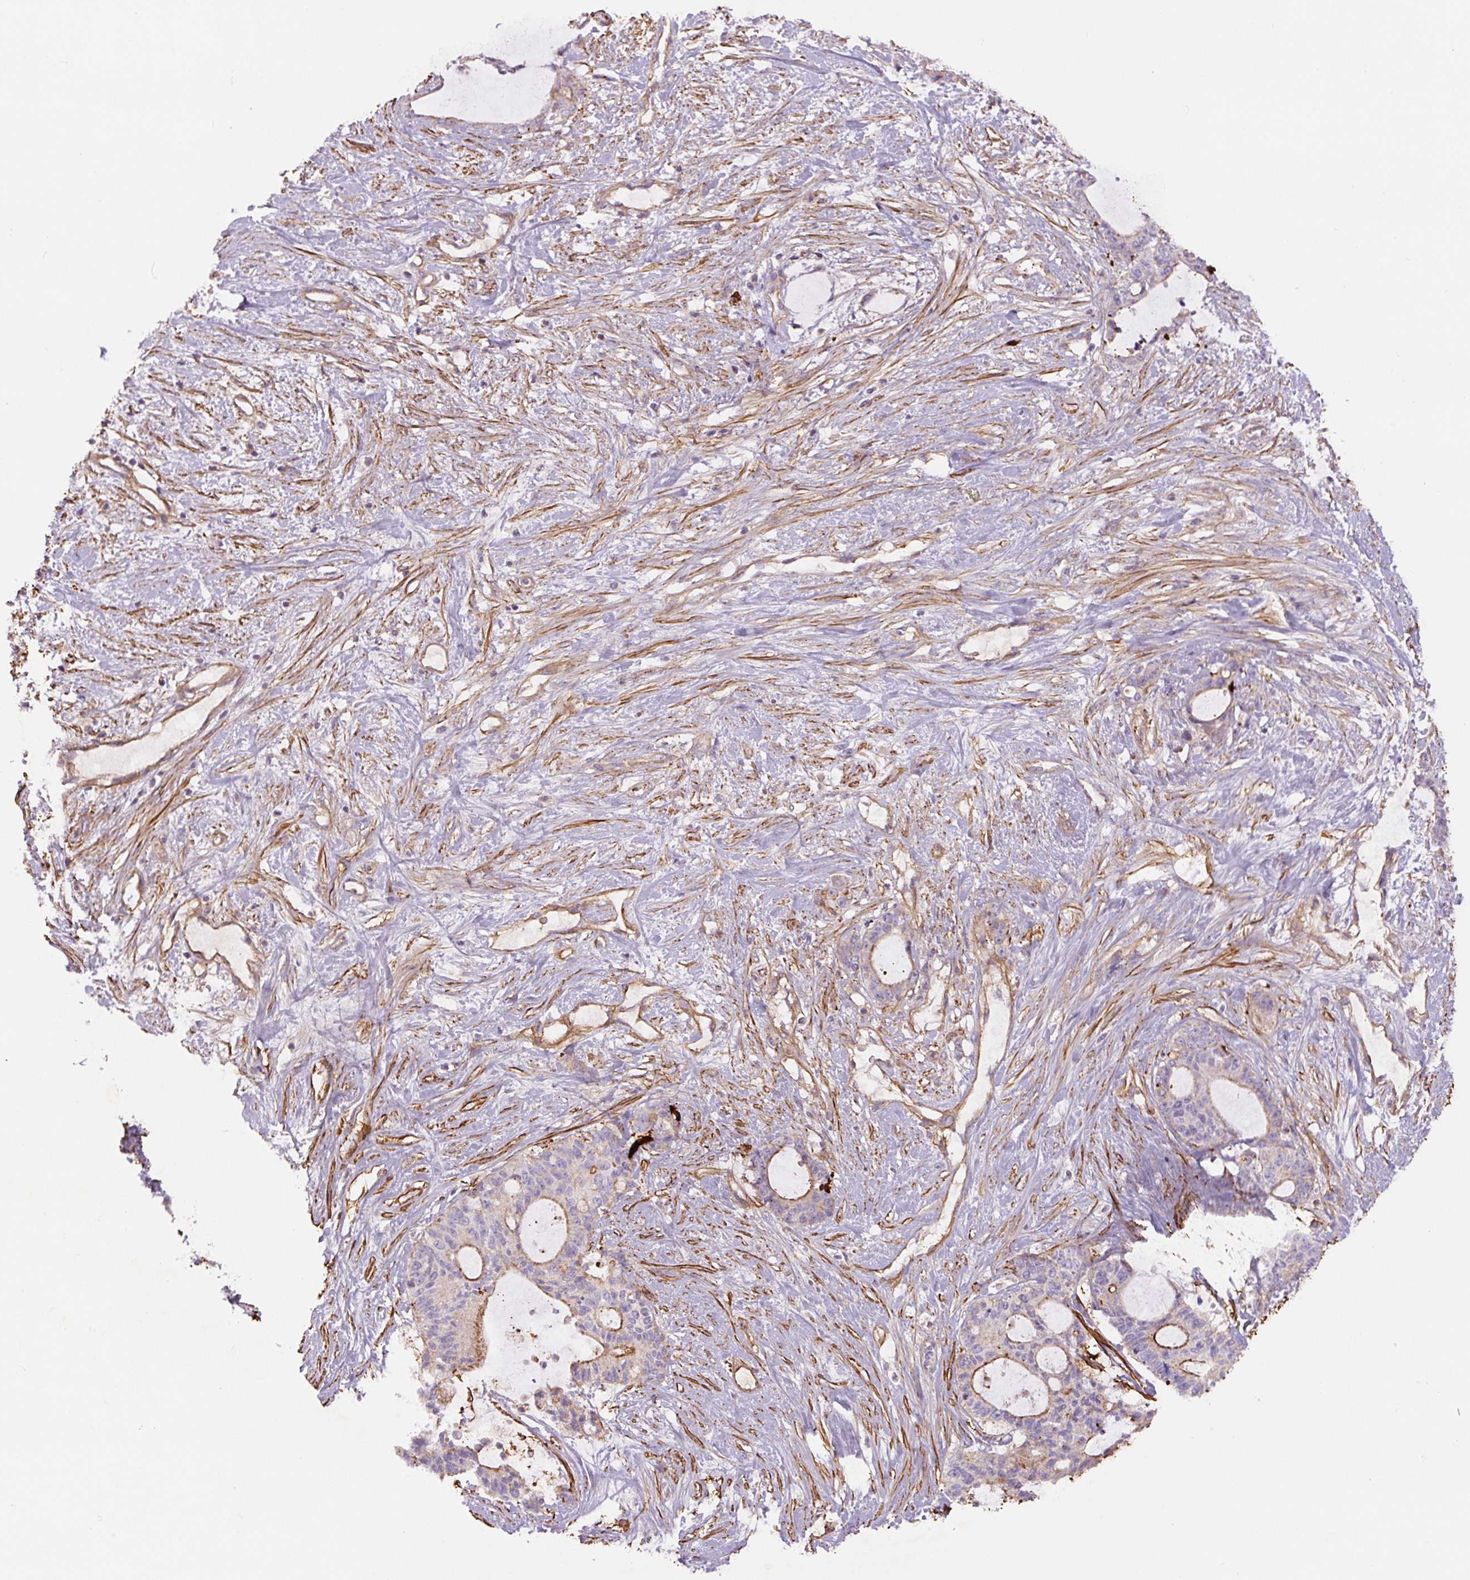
{"staining": {"intensity": "moderate", "quantity": "<25%", "location": "cytoplasmic/membranous"}, "tissue": "liver cancer", "cell_type": "Tumor cells", "image_type": "cancer", "snomed": [{"axis": "morphology", "description": "Normal tissue, NOS"}, {"axis": "morphology", "description": "Cholangiocarcinoma"}, {"axis": "topography", "description": "Liver"}, {"axis": "topography", "description": "Peripheral nerve tissue"}], "caption": "This is a photomicrograph of immunohistochemistry staining of cholangiocarcinoma (liver), which shows moderate staining in the cytoplasmic/membranous of tumor cells.", "gene": "CCNI2", "patient": {"sex": "female", "age": 73}}